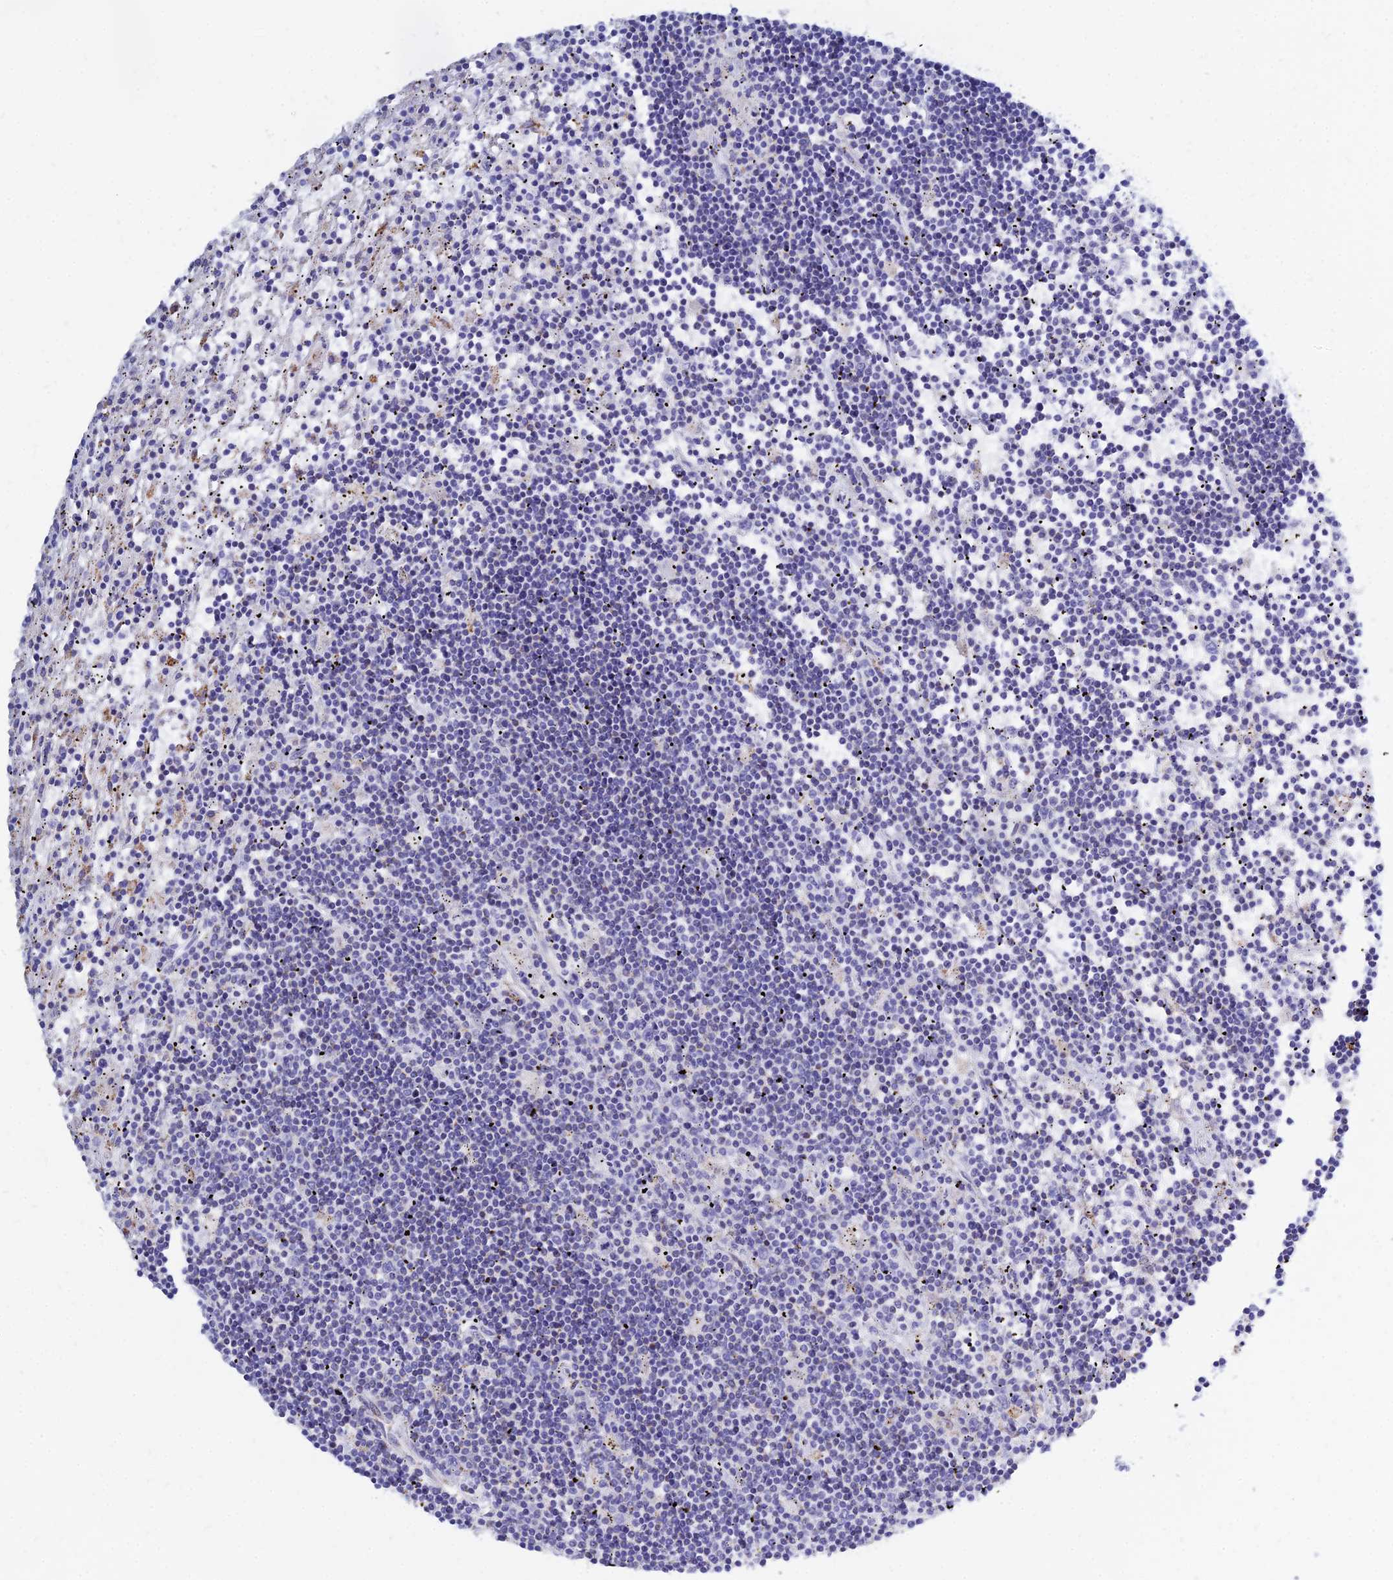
{"staining": {"intensity": "negative", "quantity": "none", "location": "none"}, "tissue": "lymphoma", "cell_type": "Tumor cells", "image_type": "cancer", "snomed": [{"axis": "morphology", "description": "Malignant lymphoma, non-Hodgkin's type, Low grade"}, {"axis": "topography", "description": "Spleen"}], "caption": "Lymphoma was stained to show a protein in brown. There is no significant positivity in tumor cells. The staining is performed using DAB (3,3'-diaminobenzidine) brown chromogen with nuclei counter-stained in using hematoxylin.", "gene": "MGST1", "patient": {"sex": "male", "age": 76}}